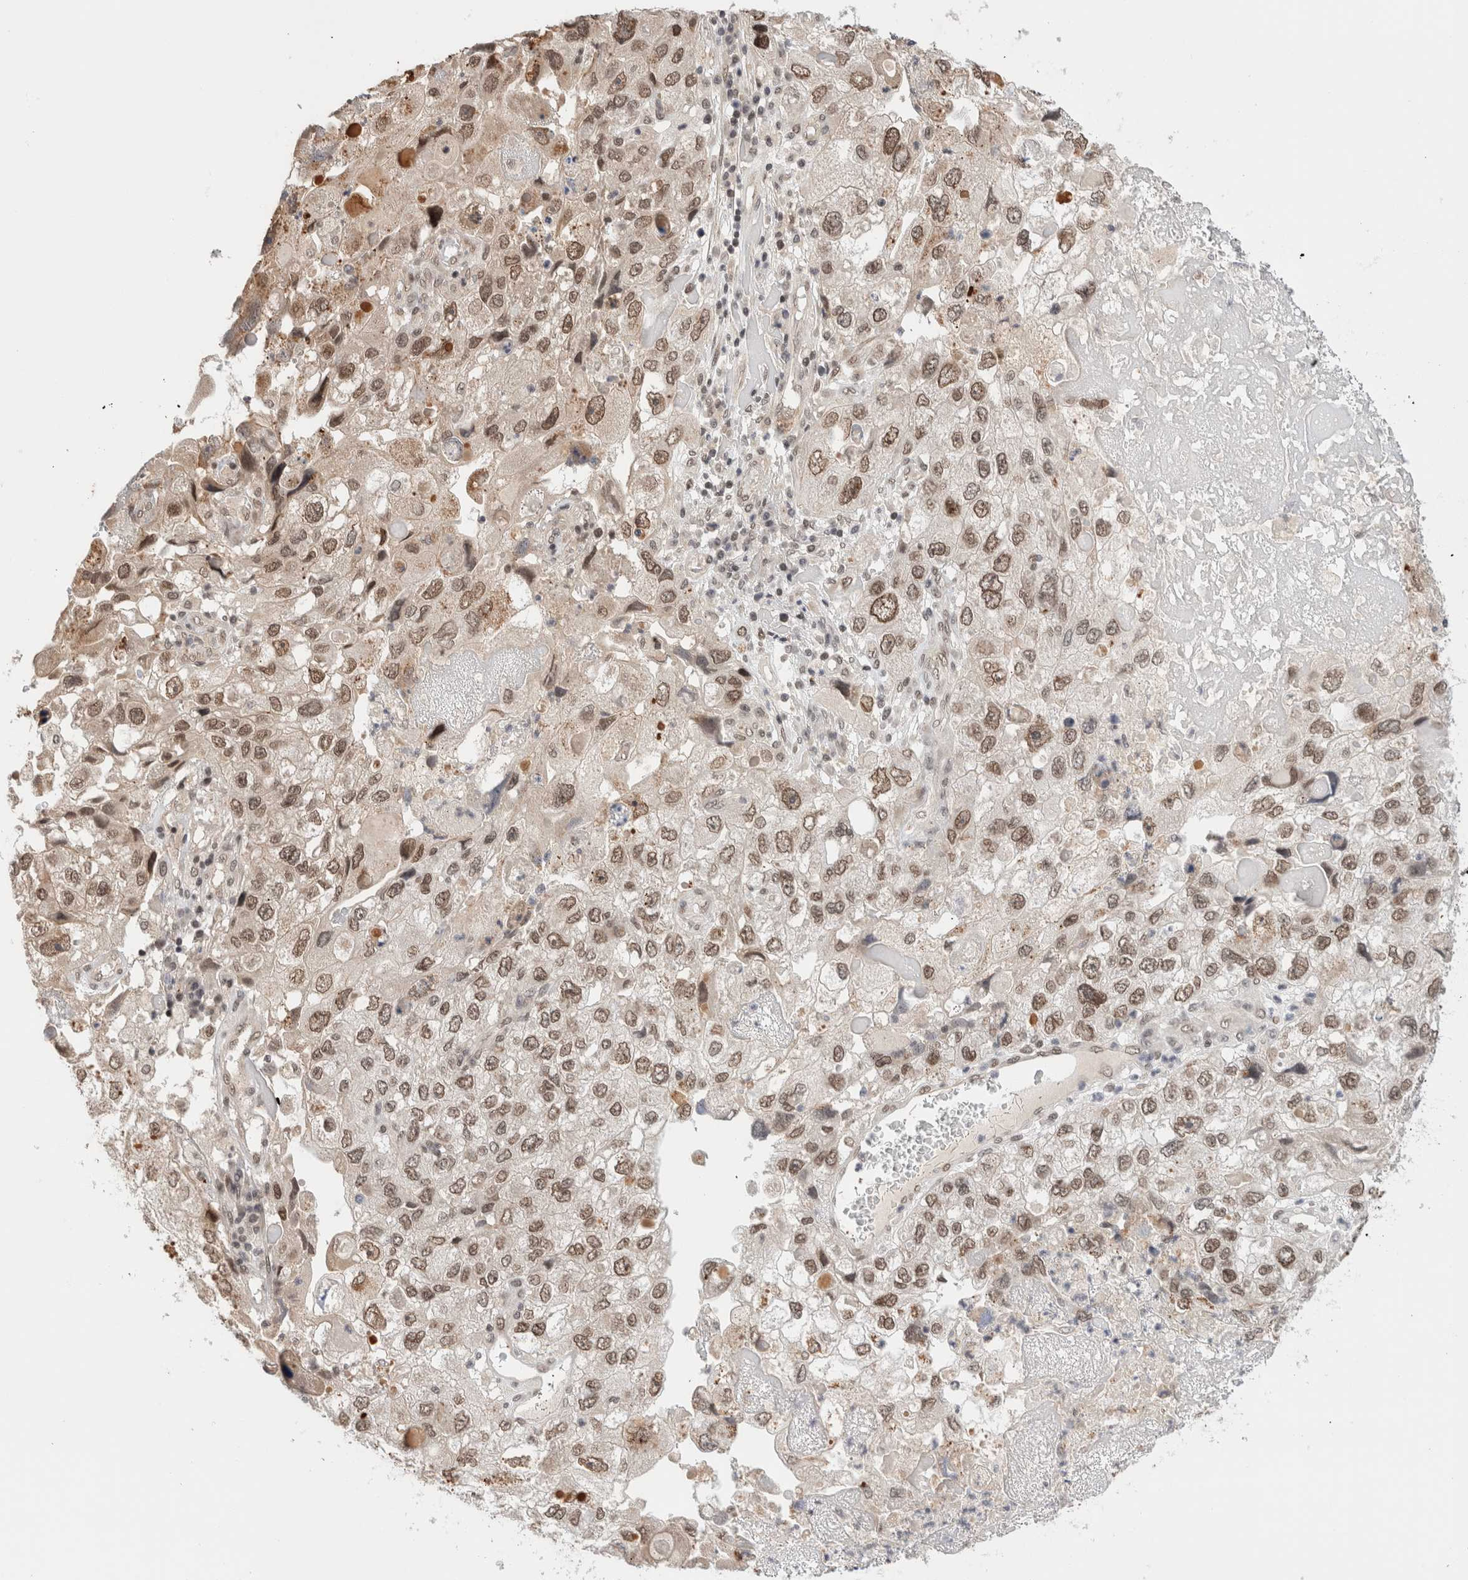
{"staining": {"intensity": "moderate", "quantity": ">75%", "location": "nuclear"}, "tissue": "endometrial cancer", "cell_type": "Tumor cells", "image_type": "cancer", "snomed": [{"axis": "morphology", "description": "Adenocarcinoma, NOS"}, {"axis": "topography", "description": "Endometrium"}], "caption": "Protein positivity by immunohistochemistry (IHC) displays moderate nuclear expression in about >75% of tumor cells in endometrial adenocarcinoma.", "gene": "GATAD2A", "patient": {"sex": "female", "age": 49}}